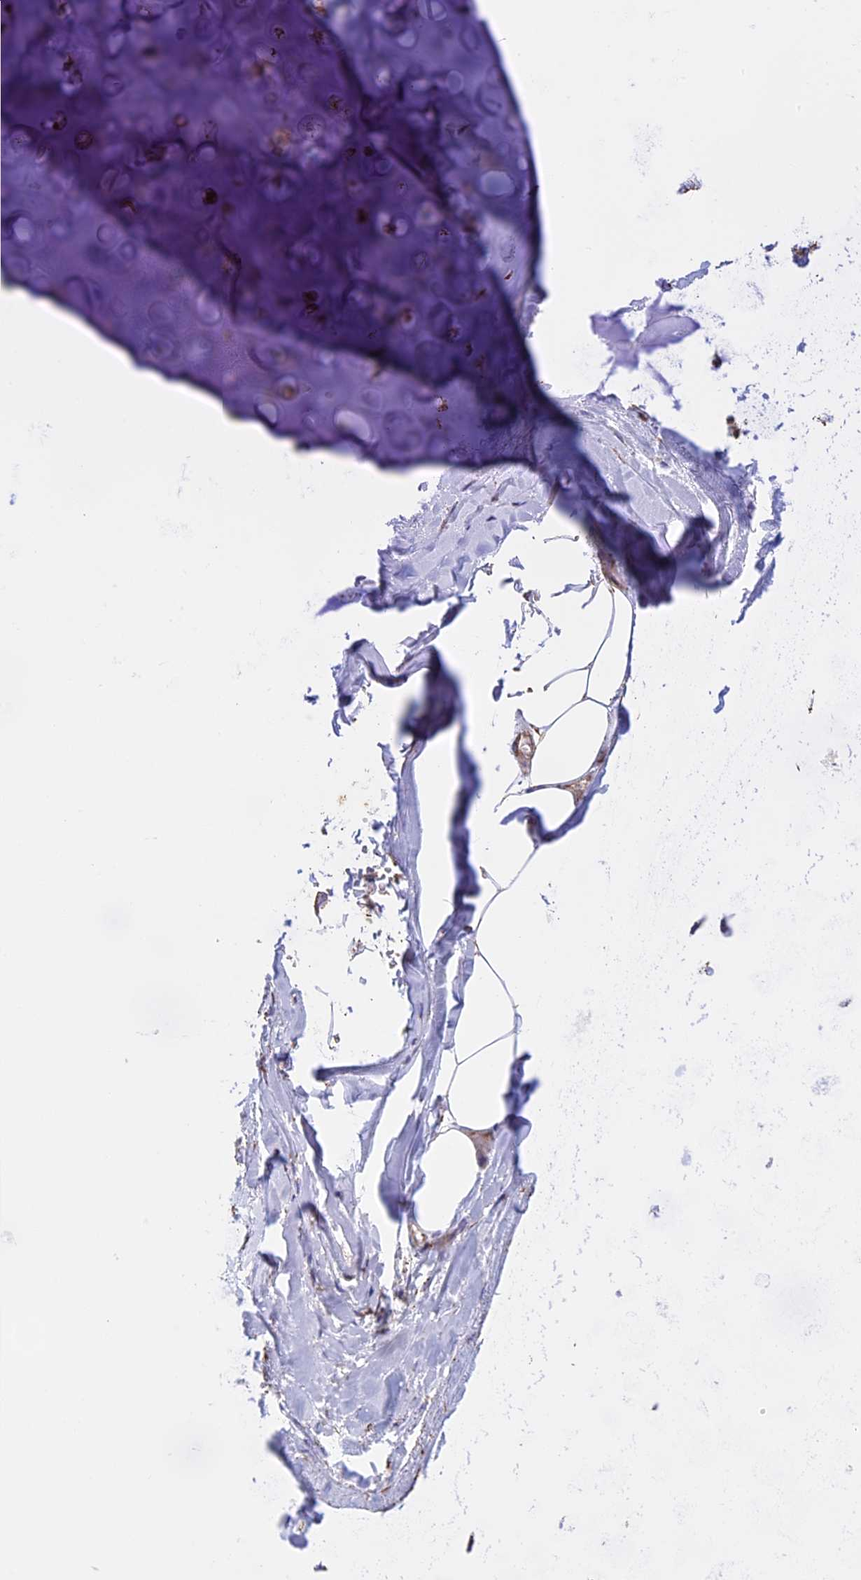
{"staining": {"intensity": "negative", "quantity": "none", "location": "none"}, "tissue": "adipose tissue", "cell_type": "Adipocytes", "image_type": "normal", "snomed": [{"axis": "morphology", "description": "Normal tissue, NOS"}, {"axis": "topography", "description": "Lymph node"}, {"axis": "topography", "description": "Cartilage tissue"}, {"axis": "topography", "description": "Bronchus"}], "caption": "Adipocytes show no significant protein staining in normal adipose tissue. (Brightfield microscopy of DAB IHC at high magnification).", "gene": "KCNG1", "patient": {"sex": "male", "age": 63}}